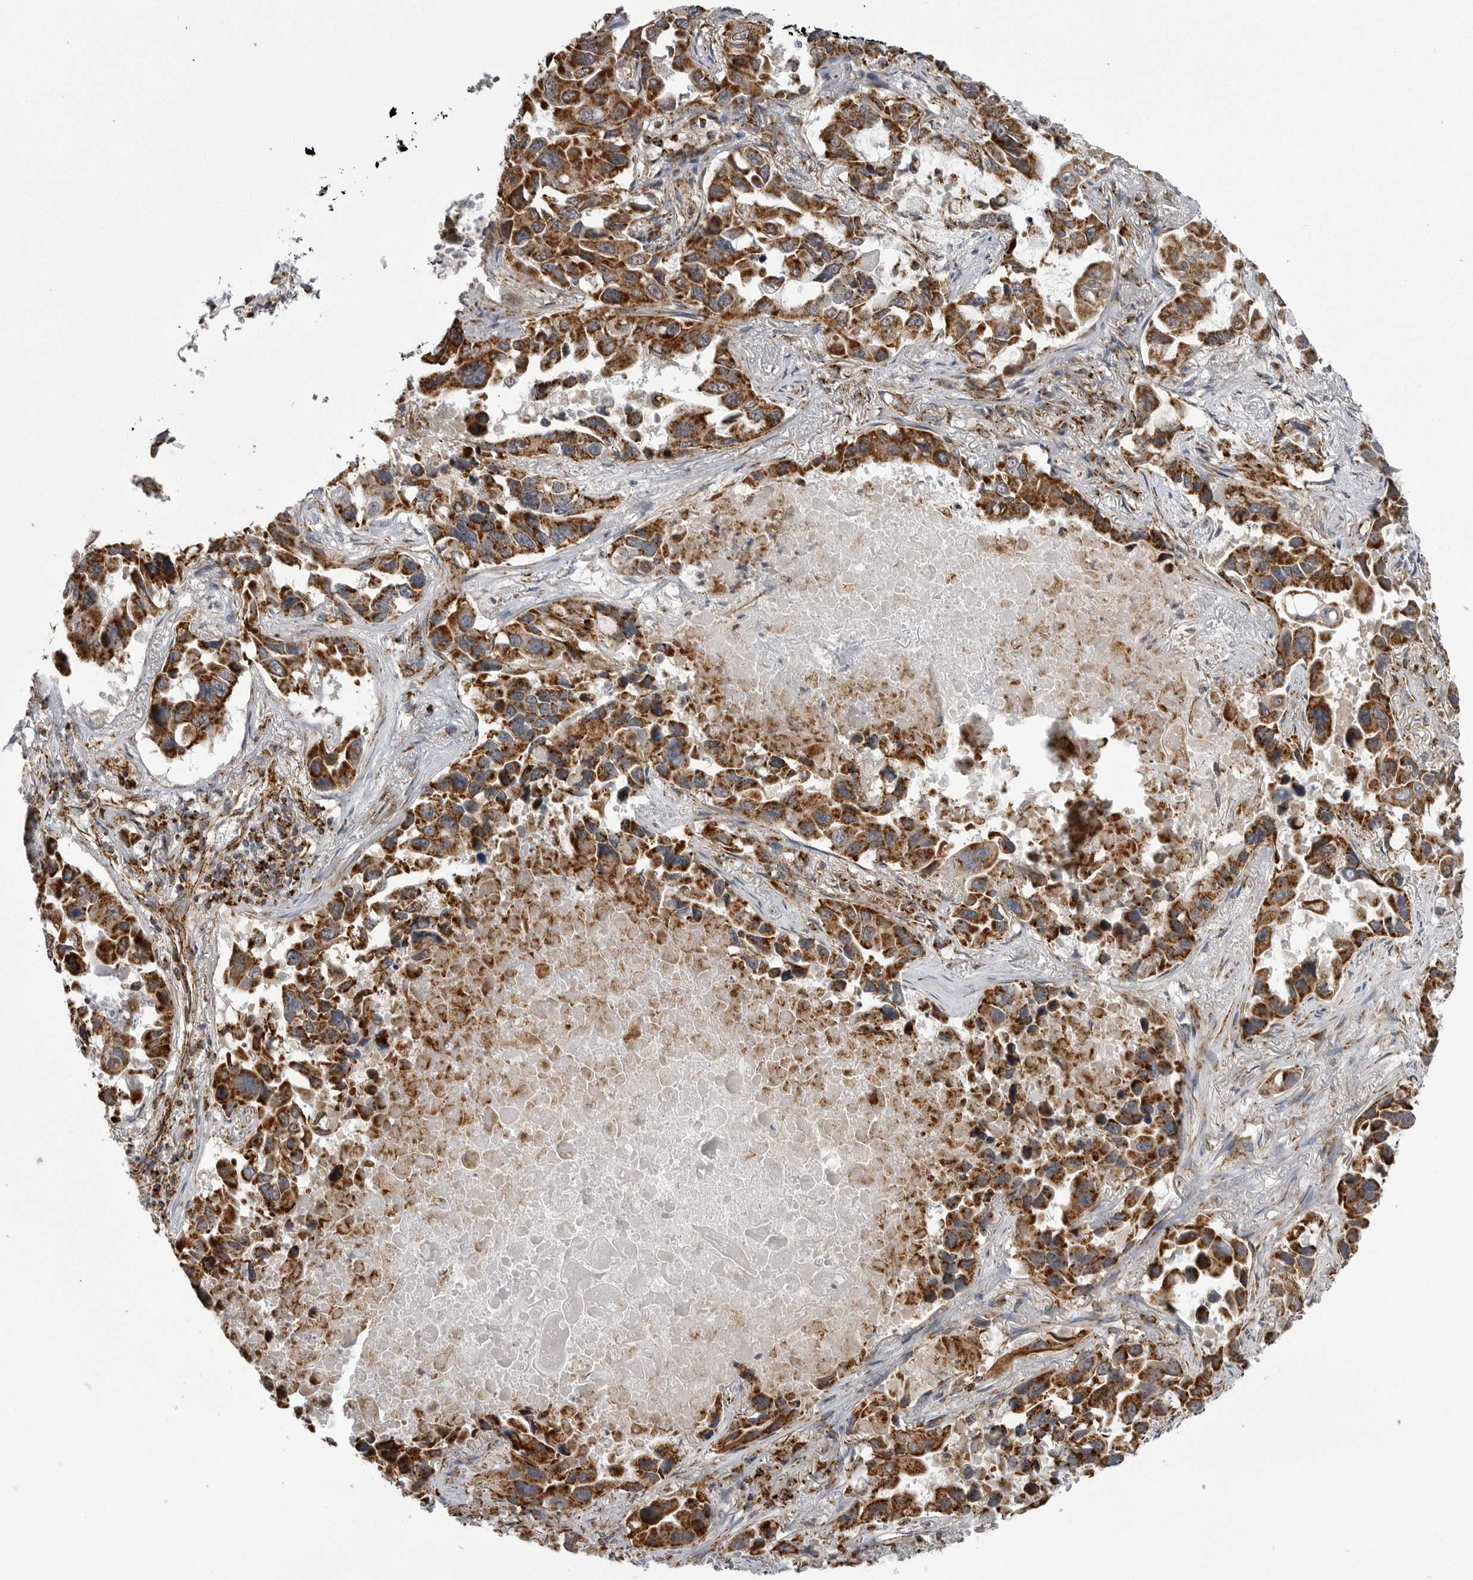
{"staining": {"intensity": "strong", "quantity": ">75%", "location": "cytoplasmic/membranous"}, "tissue": "lung cancer", "cell_type": "Tumor cells", "image_type": "cancer", "snomed": [{"axis": "morphology", "description": "Adenocarcinoma, NOS"}, {"axis": "topography", "description": "Lung"}], "caption": "IHC staining of adenocarcinoma (lung), which reveals high levels of strong cytoplasmic/membranous expression in about >75% of tumor cells indicating strong cytoplasmic/membranous protein positivity. The staining was performed using DAB (brown) for protein detection and nuclei were counterstained in hematoxylin (blue).", "gene": "FH", "patient": {"sex": "male", "age": 64}}